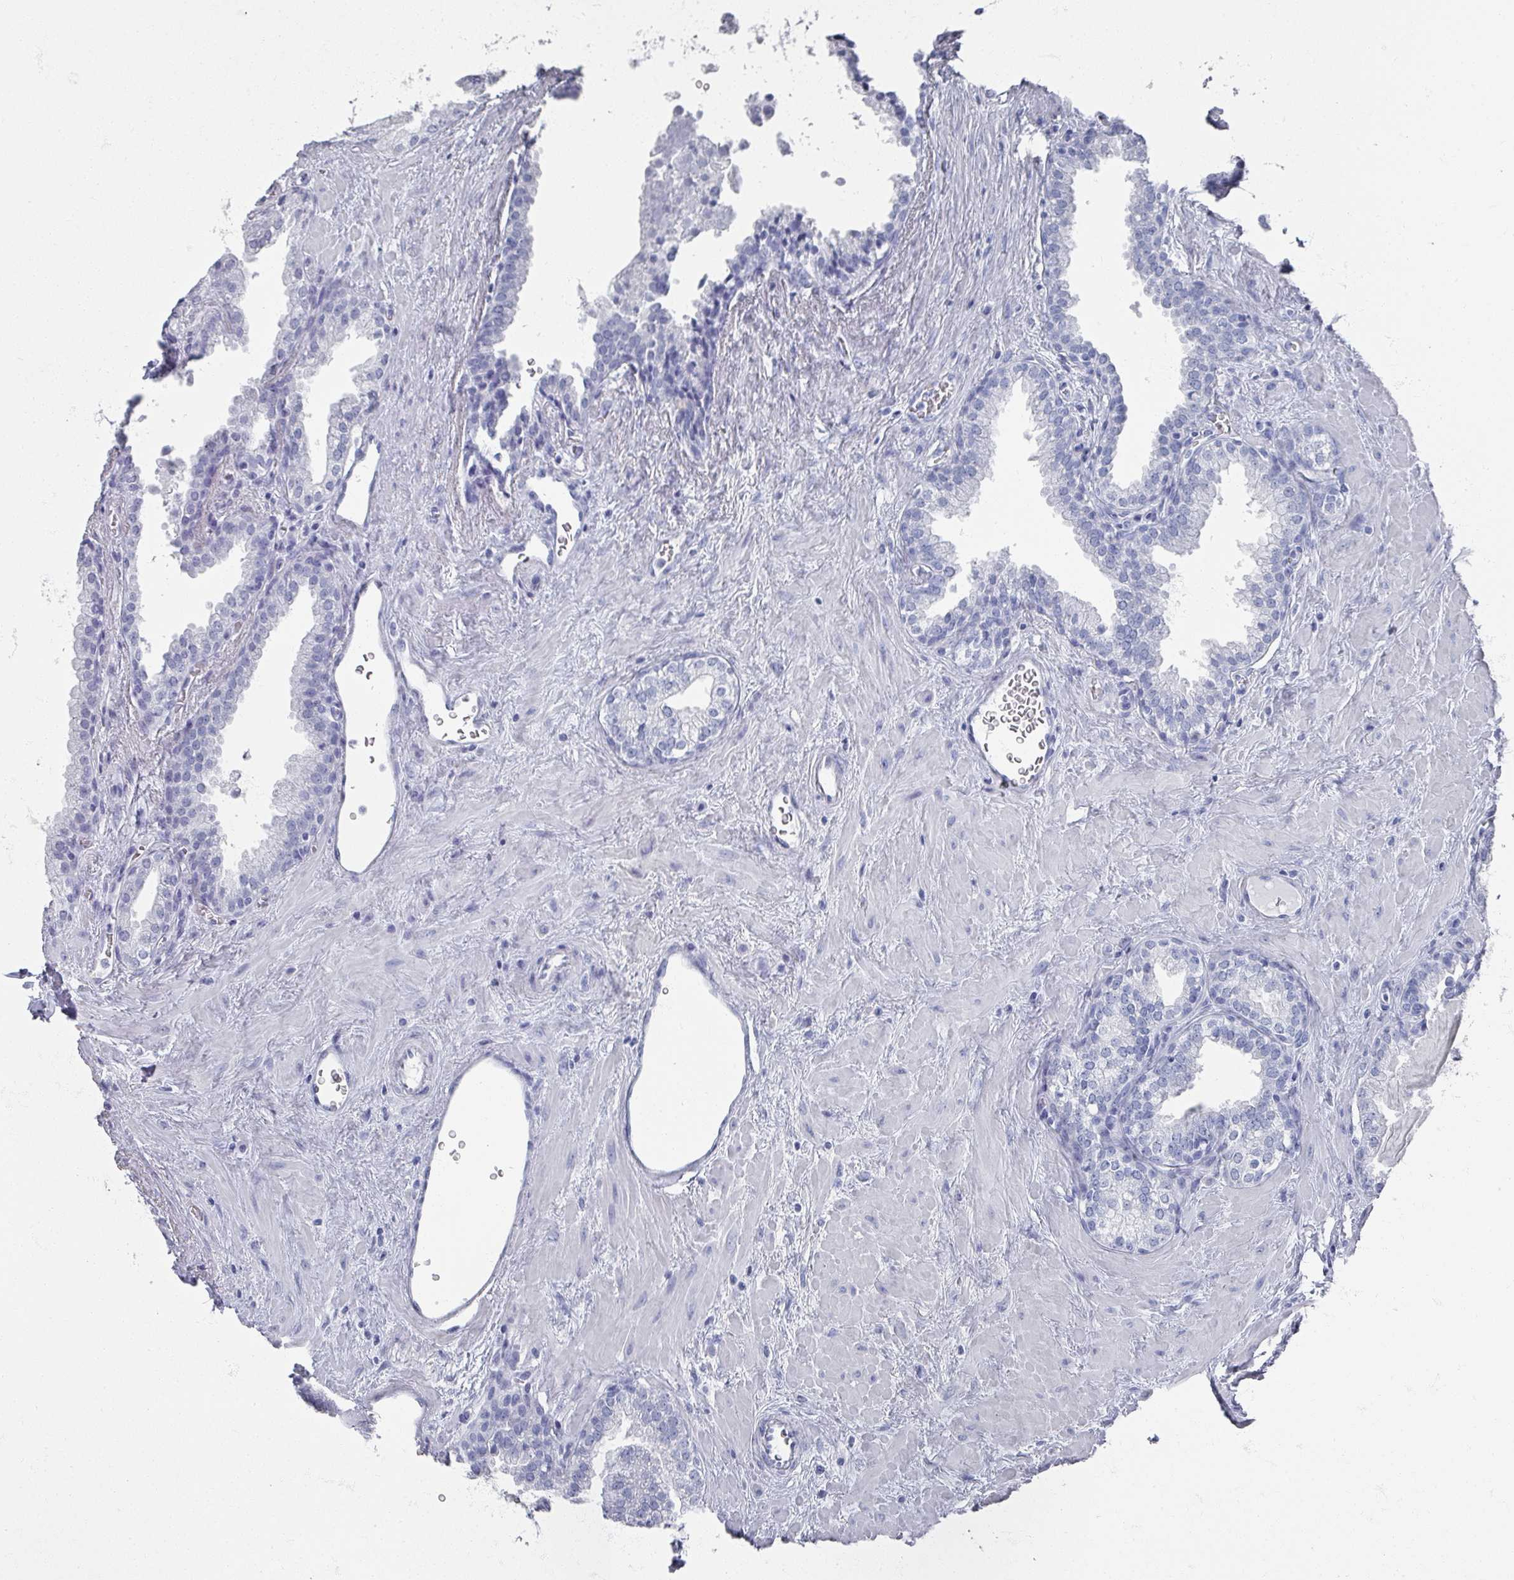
{"staining": {"intensity": "negative", "quantity": "none", "location": "none"}, "tissue": "prostate", "cell_type": "Glandular cells", "image_type": "normal", "snomed": [{"axis": "morphology", "description": "Normal tissue, NOS"}, {"axis": "topography", "description": "Prostate"}], "caption": "Immunohistochemical staining of normal prostate demonstrates no significant expression in glandular cells.", "gene": "OMG", "patient": {"sex": "male", "age": 51}}